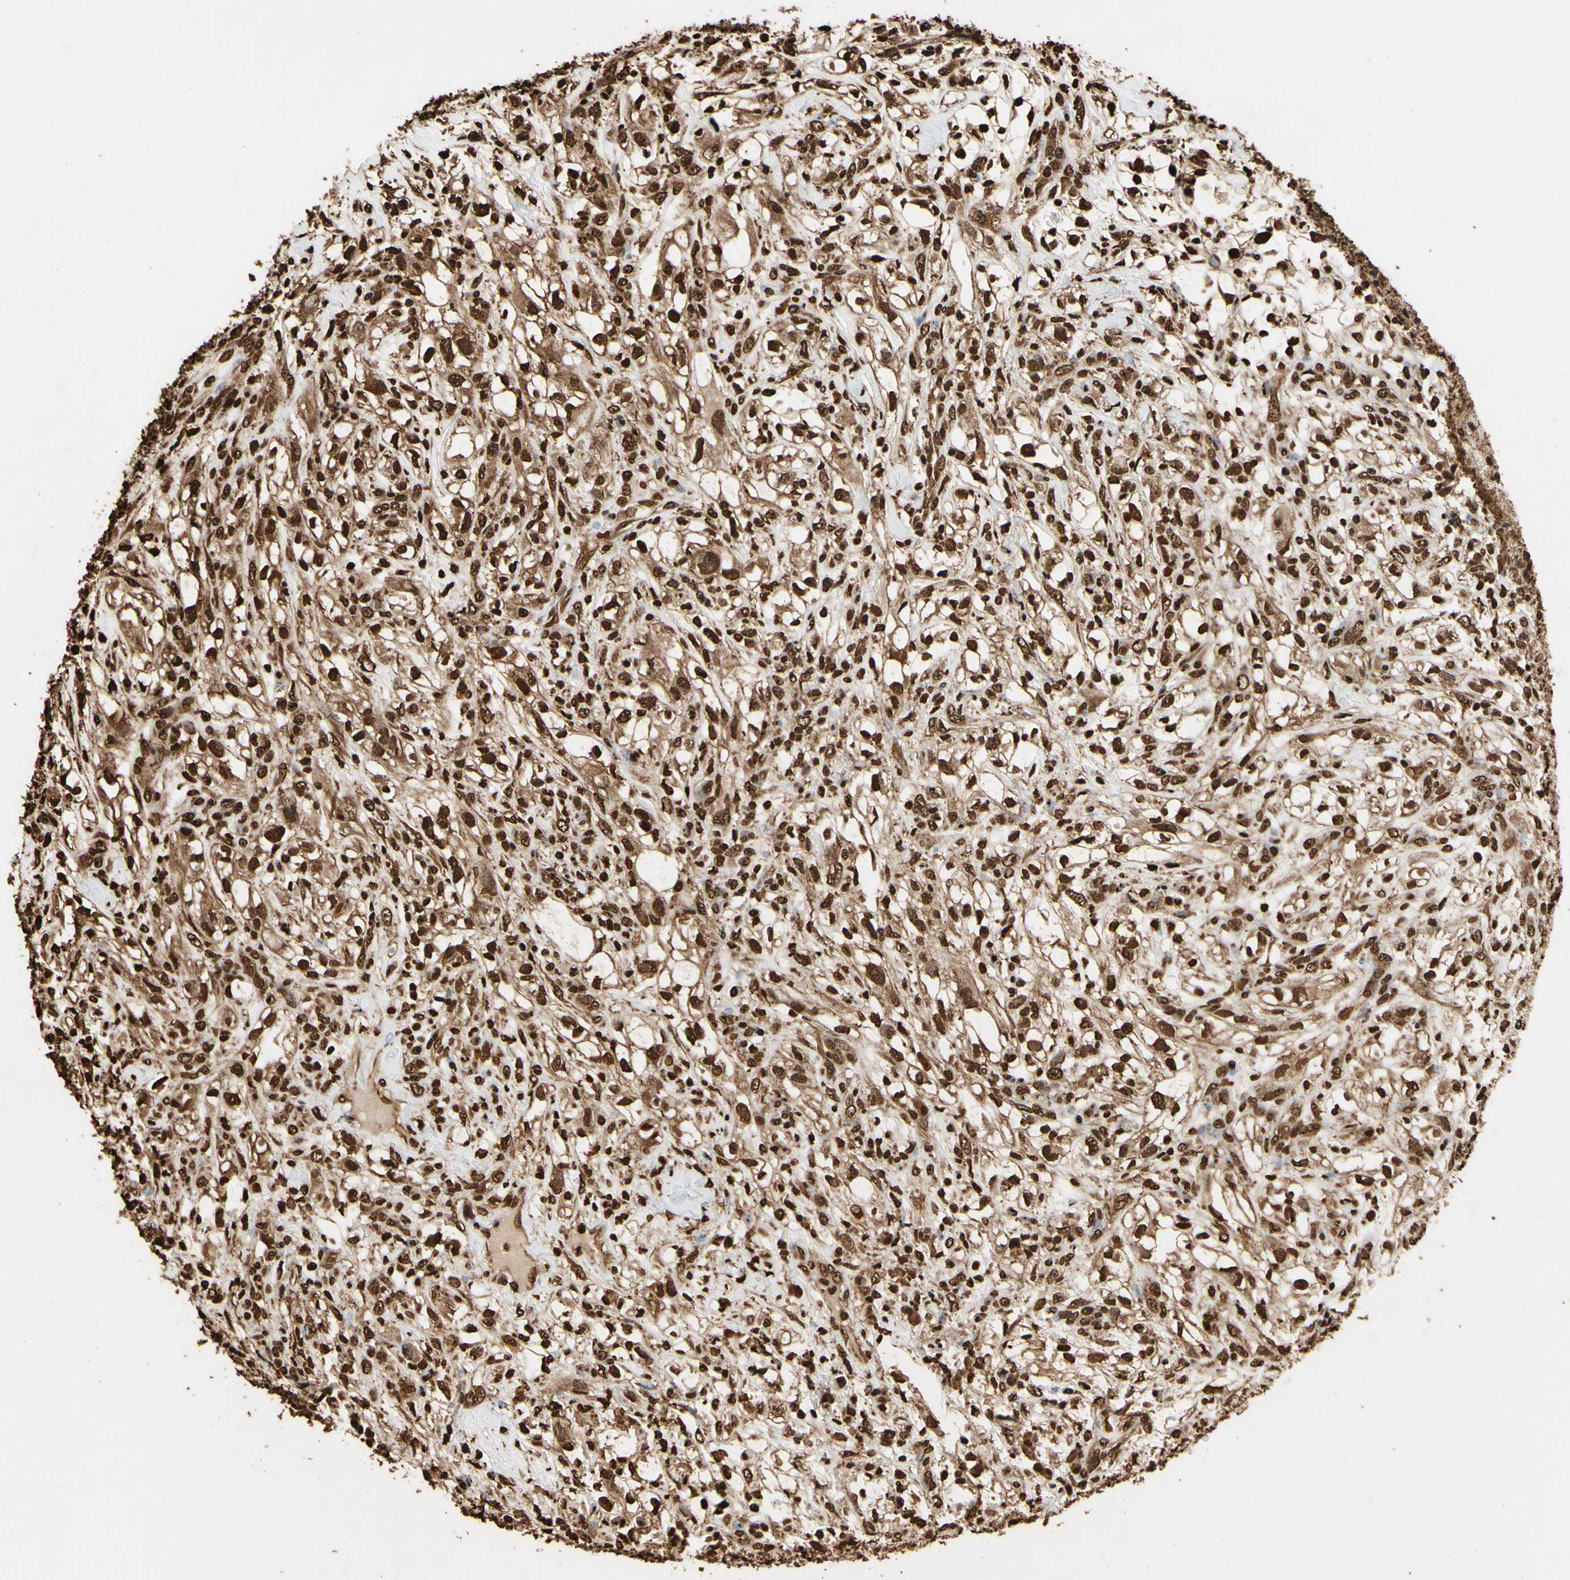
{"staining": {"intensity": "strong", "quantity": ">75%", "location": "cytoplasmic/membranous,nuclear"}, "tissue": "renal cancer", "cell_type": "Tumor cells", "image_type": "cancer", "snomed": [{"axis": "morphology", "description": "Adenocarcinoma, NOS"}, {"axis": "topography", "description": "Kidney"}], "caption": "A micrograph showing strong cytoplasmic/membranous and nuclear positivity in approximately >75% of tumor cells in adenocarcinoma (renal), as visualized by brown immunohistochemical staining.", "gene": "HNRNPK", "patient": {"sex": "female", "age": 60}}